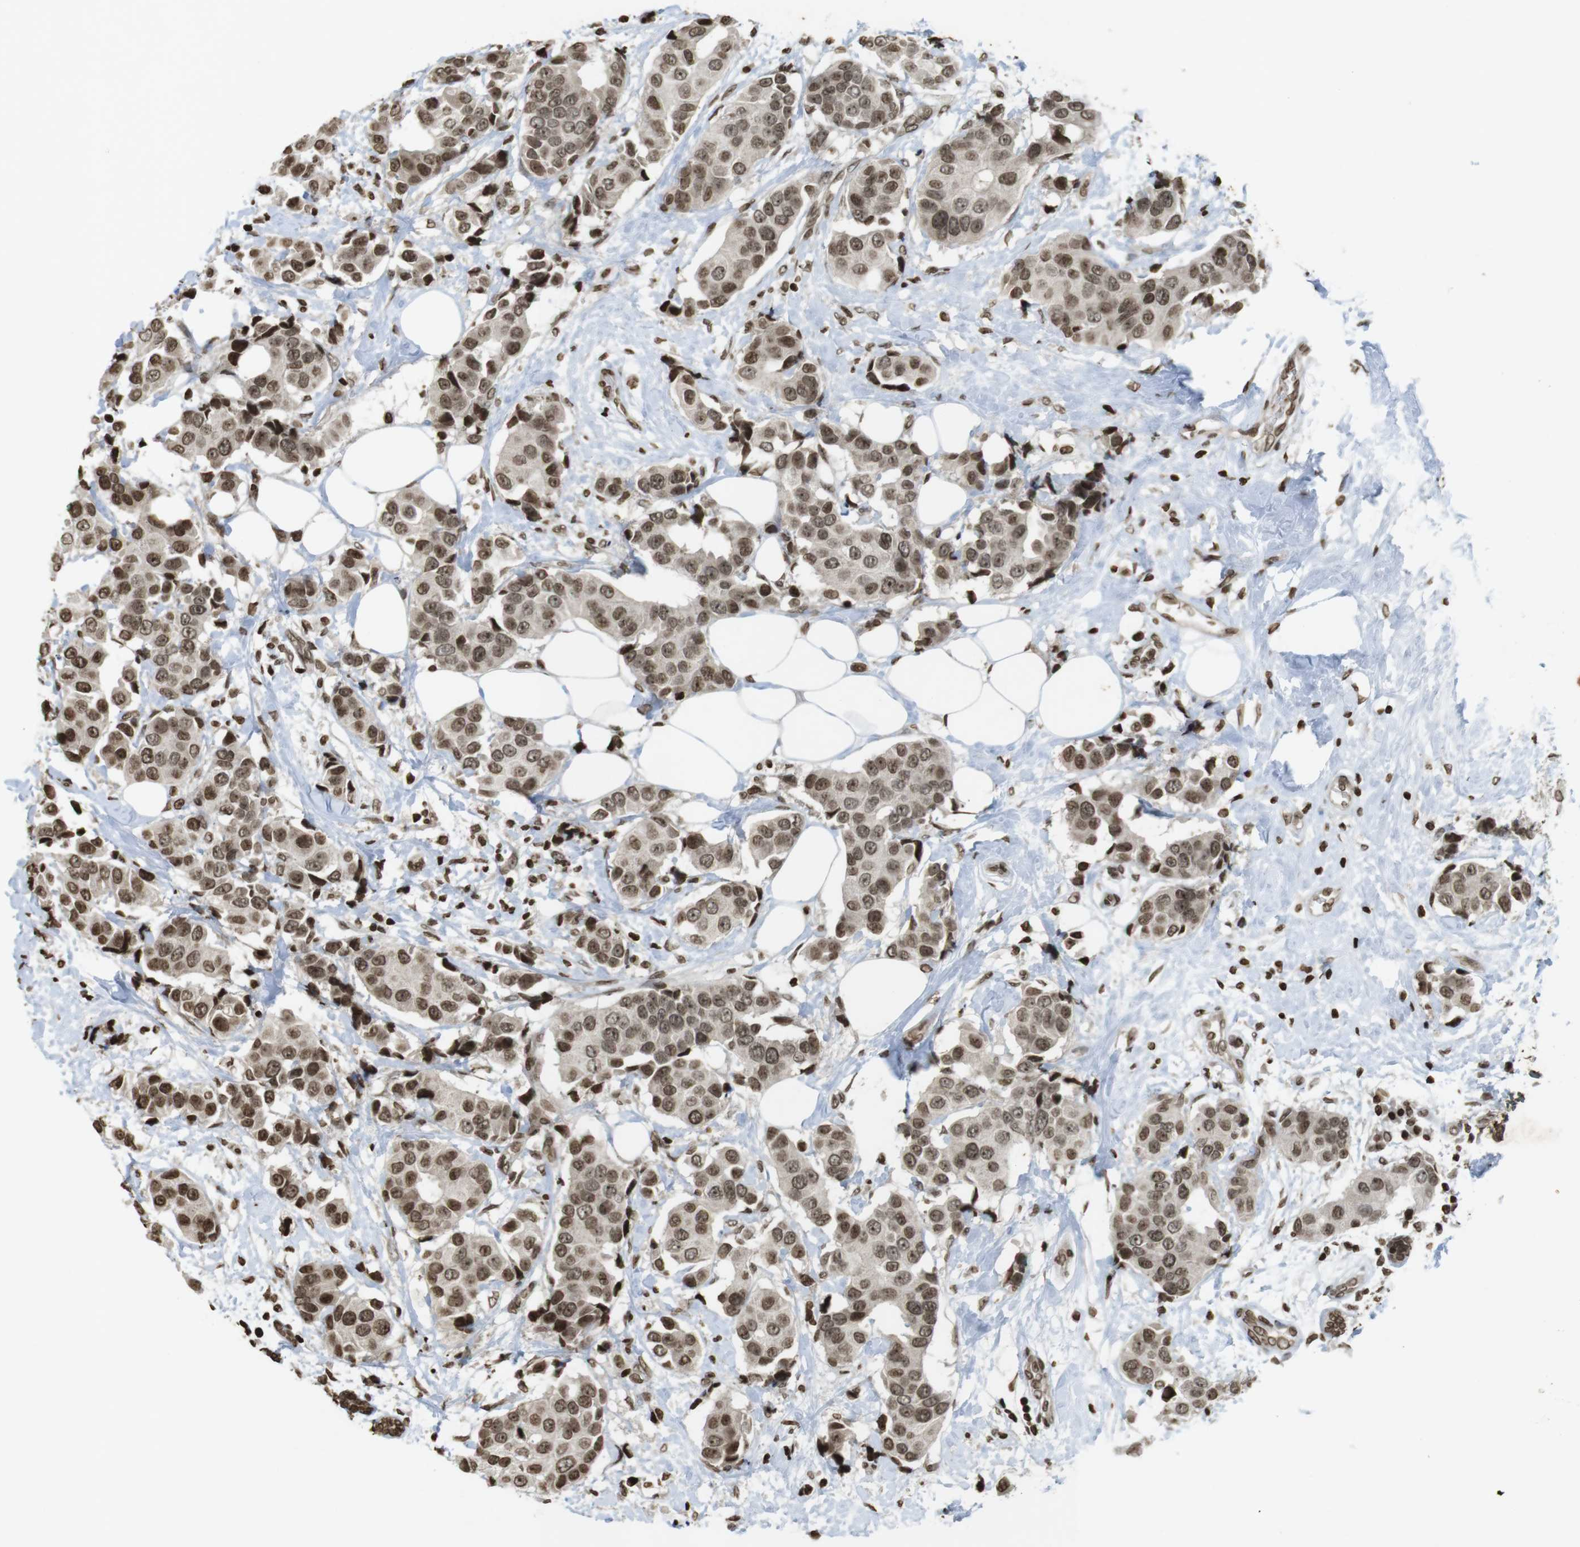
{"staining": {"intensity": "moderate", "quantity": ">75%", "location": "cytoplasmic/membranous,nuclear"}, "tissue": "breast cancer", "cell_type": "Tumor cells", "image_type": "cancer", "snomed": [{"axis": "morphology", "description": "Normal tissue, NOS"}, {"axis": "morphology", "description": "Duct carcinoma"}, {"axis": "topography", "description": "Breast"}], "caption": "Breast infiltrating ductal carcinoma tissue reveals moderate cytoplasmic/membranous and nuclear expression in about >75% of tumor cells The protein is stained brown, and the nuclei are stained in blue (DAB IHC with brightfield microscopy, high magnification).", "gene": "FOXA3", "patient": {"sex": "female", "age": 39}}